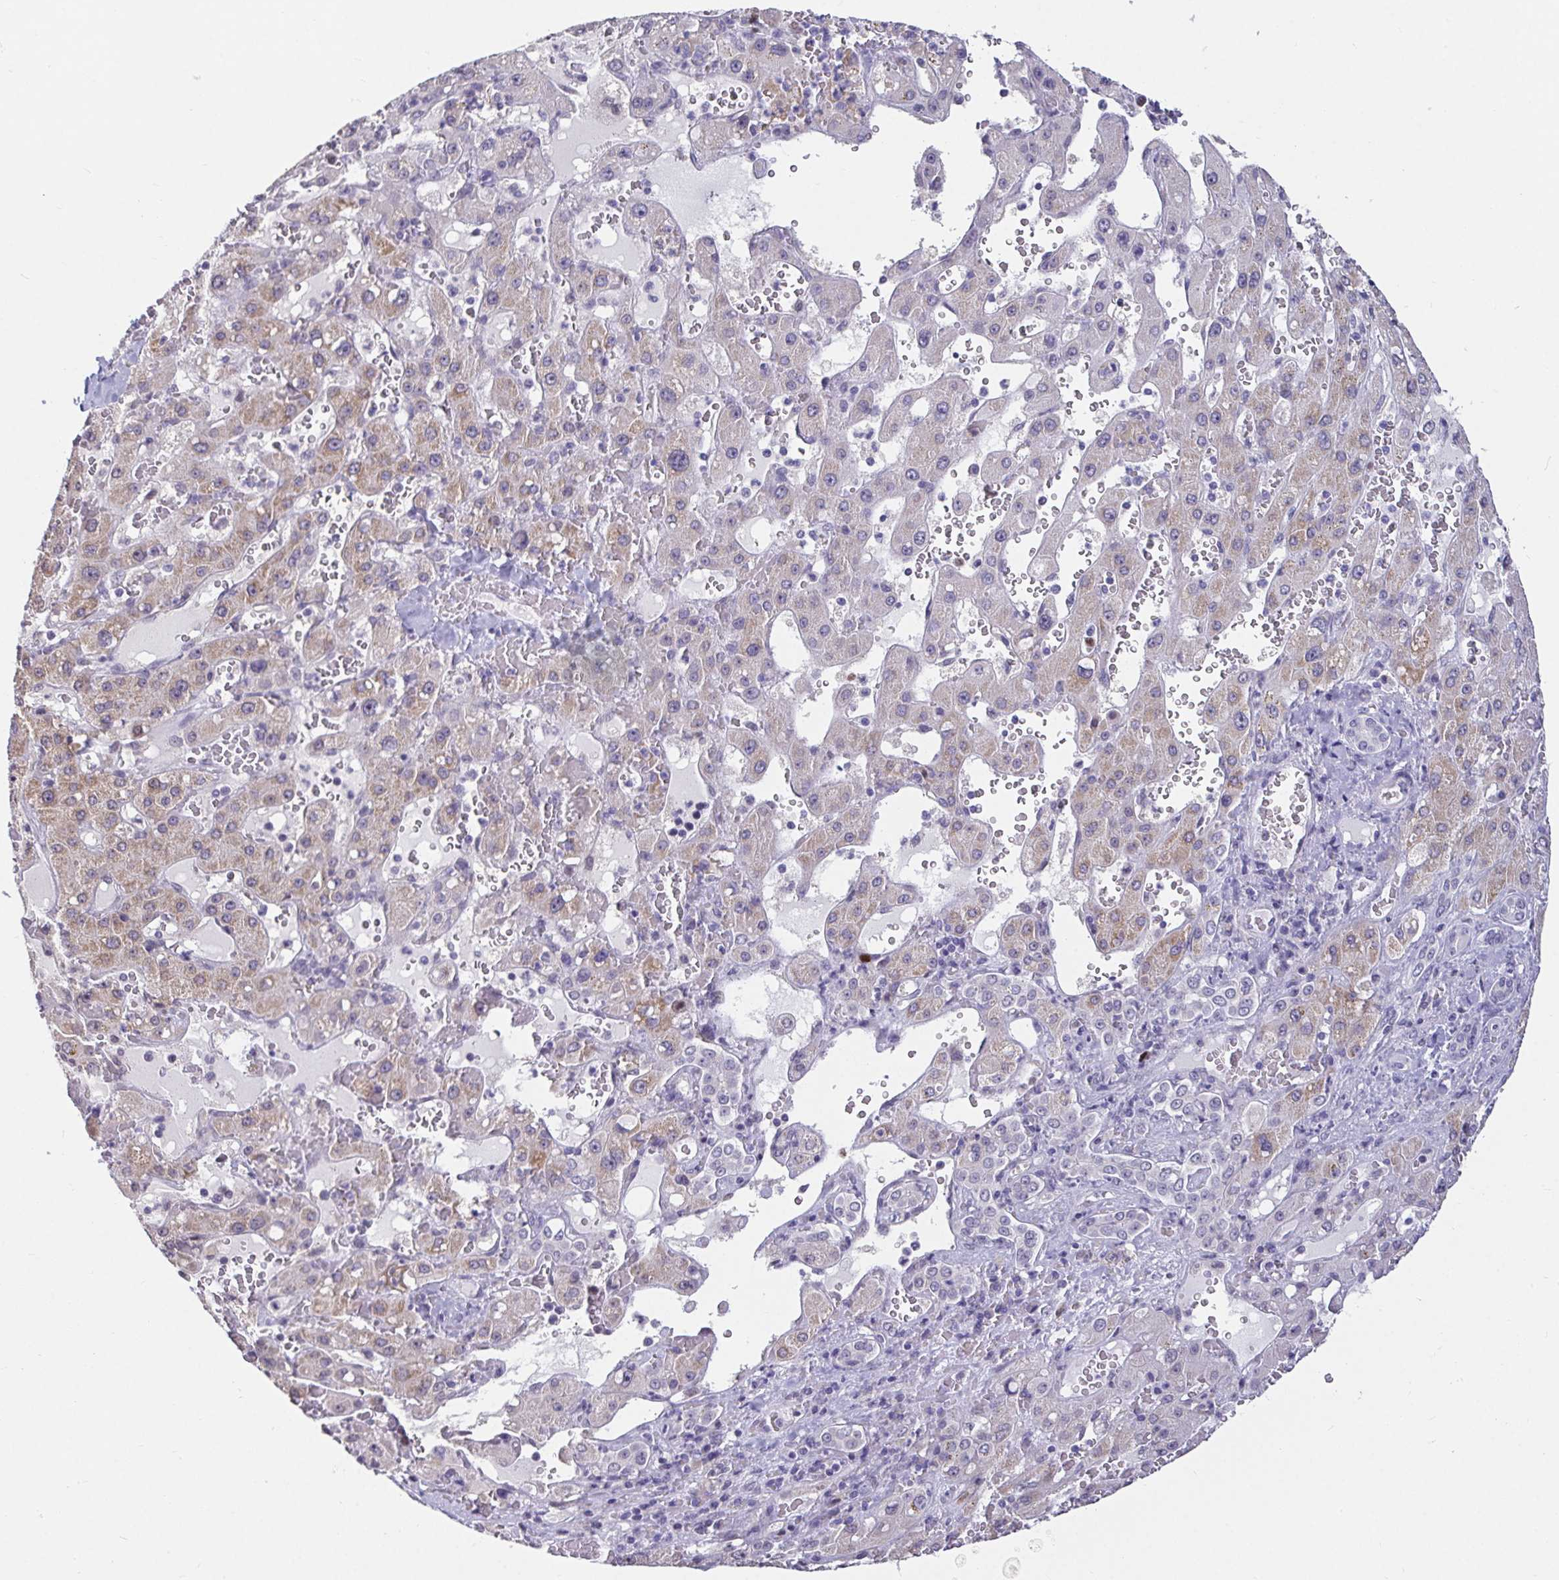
{"staining": {"intensity": "negative", "quantity": "none", "location": "none"}, "tissue": "liver cancer", "cell_type": "Tumor cells", "image_type": "cancer", "snomed": [{"axis": "morphology", "description": "Carcinoma, Hepatocellular, NOS"}, {"axis": "topography", "description": "Liver"}], "caption": "Hepatocellular carcinoma (liver) was stained to show a protein in brown. There is no significant positivity in tumor cells.", "gene": "ANLN", "patient": {"sex": "female", "age": 73}}